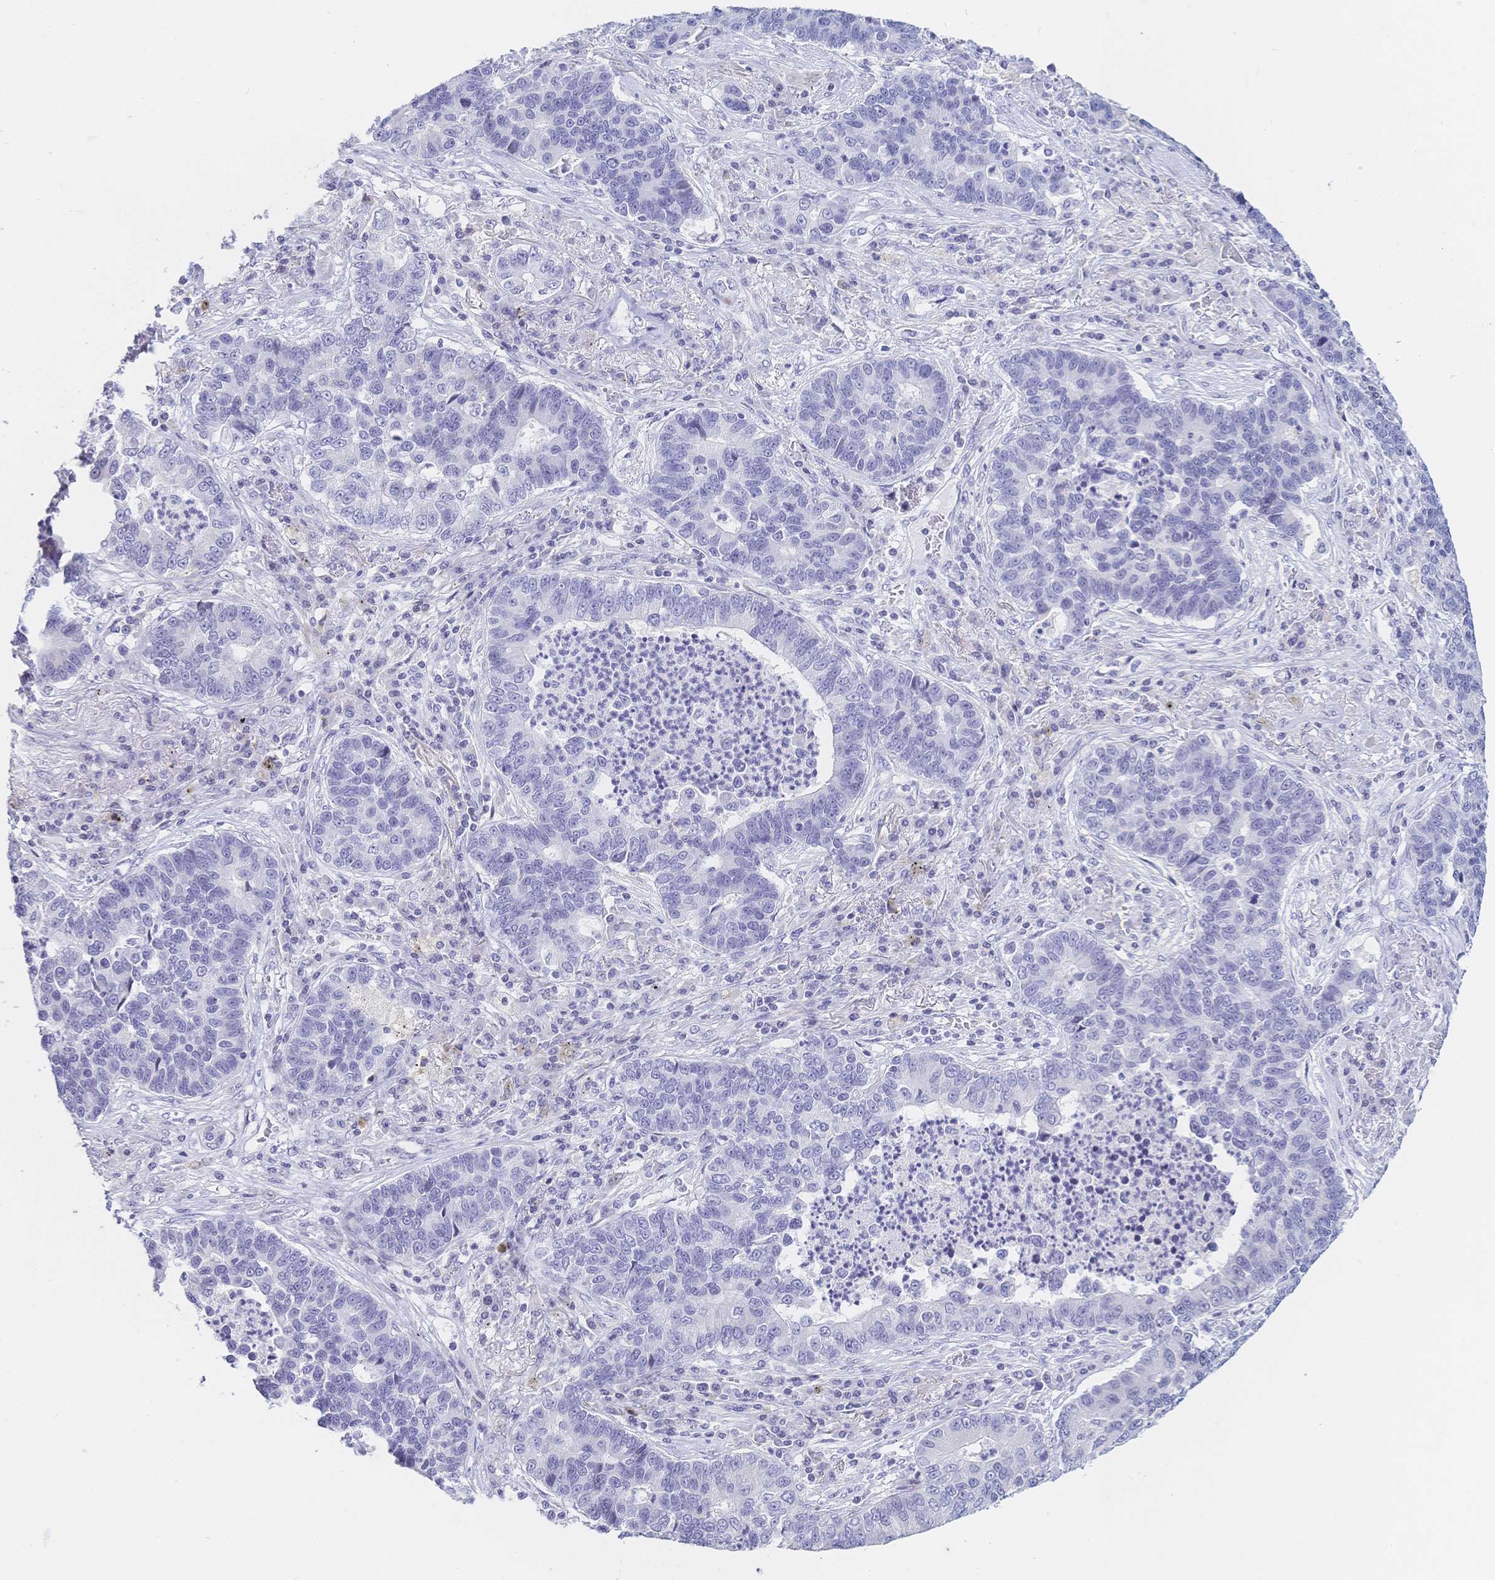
{"staining": {"intensity": "negative", "quantity": "none", "location": "none"}, "tissue": "lung cancer", "cell_type": "Tumor cells", "image_type": "cancer", "snomed": [{"axis": "morphology", "description": "Adenocarcinoma, NOS"}, {"axis": "topography", "description": "Lung"}], "caption": "This is an IHC micrograph of adenocarcinoma (lung). There is no expression in tumor cells.", "gene": "CR2", "patient": {"sex": "female", "age": 57}}